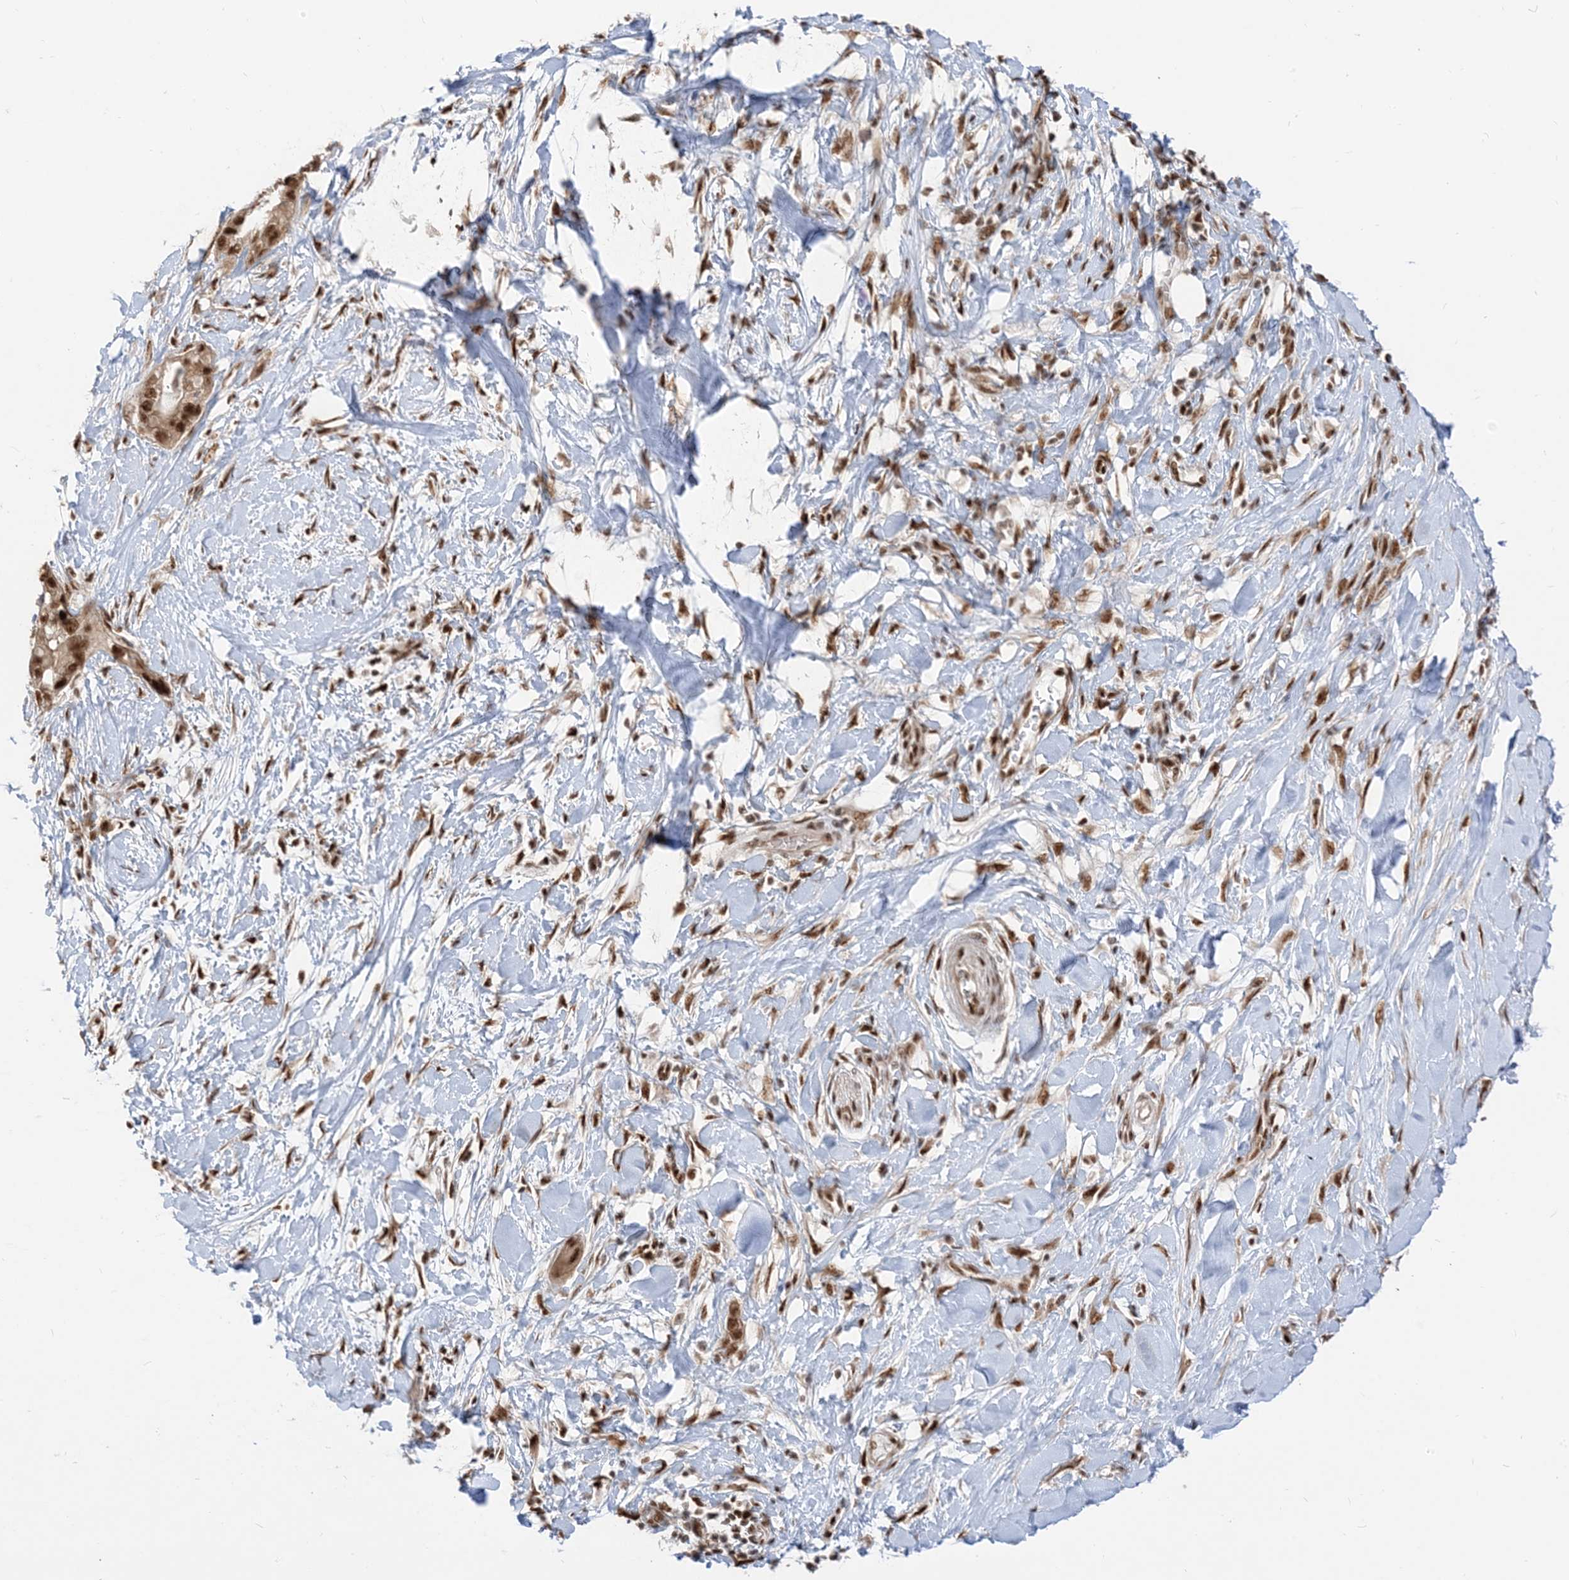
{"staining": {"intensity": "strong", "quantity": ">75%", "location": "nuclear"}, "tissue": "pancreatic cancer", "cell_type": "Tumor cells", "image_type": "cancer", "snomed": [{"axis": "morphology", "description": "Normal tissue, NOS"}, {"axis": "morphology", "description": "Adenocarcinoma, NOS"}, {"axis": "topography", "description": "Pancreas"}, {"axis": "topography", "description": "Peripheral nerve tissue"}], "caption": "Adenocarcinoma (pancreatic) was stained to show a protein in brown. There is high levels of strong nuclear staining in approximately >75% of tumor cells.", "gene": "ARGLU1", "patient": {"sex": "male", "age": 59}}